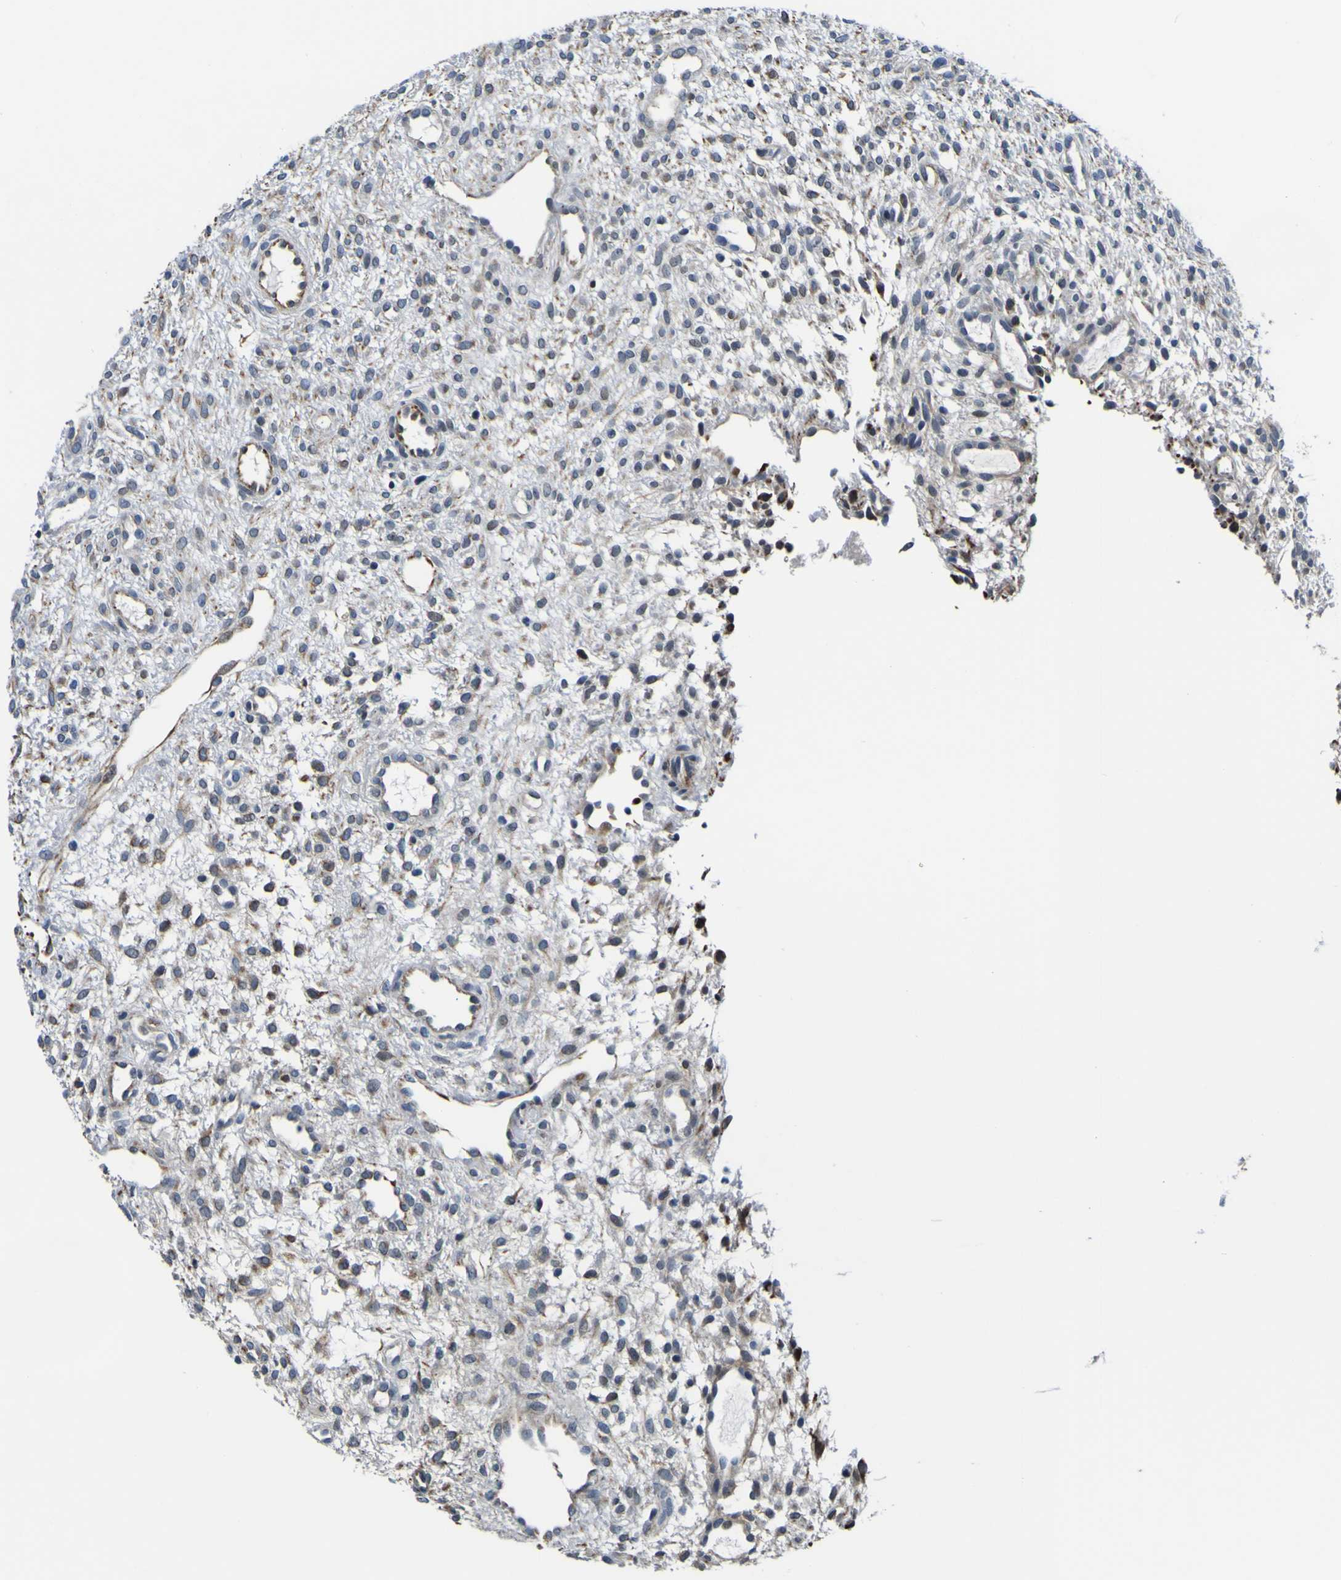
{"staining": {"intensity": "negative", "quantity": "none", "location": "none"}, "tissue": "ovary", "cell_type": "Ovarian stroma cells", "image_type": "normal", "snomed": [{"axis": "morphology", "description": "Normal tissue, NOS"}, {"axis": "morphology", "description": "Cyst, NOS"}, {"axis": "topography", "description": "Ovary"}], "caption": "Immunohistochemical staining of benign human ovary demonstrates no significant expression in ovarian stroma cells.", "gene": "POSTN", "patient": {"sex": "female", "age": 18}}